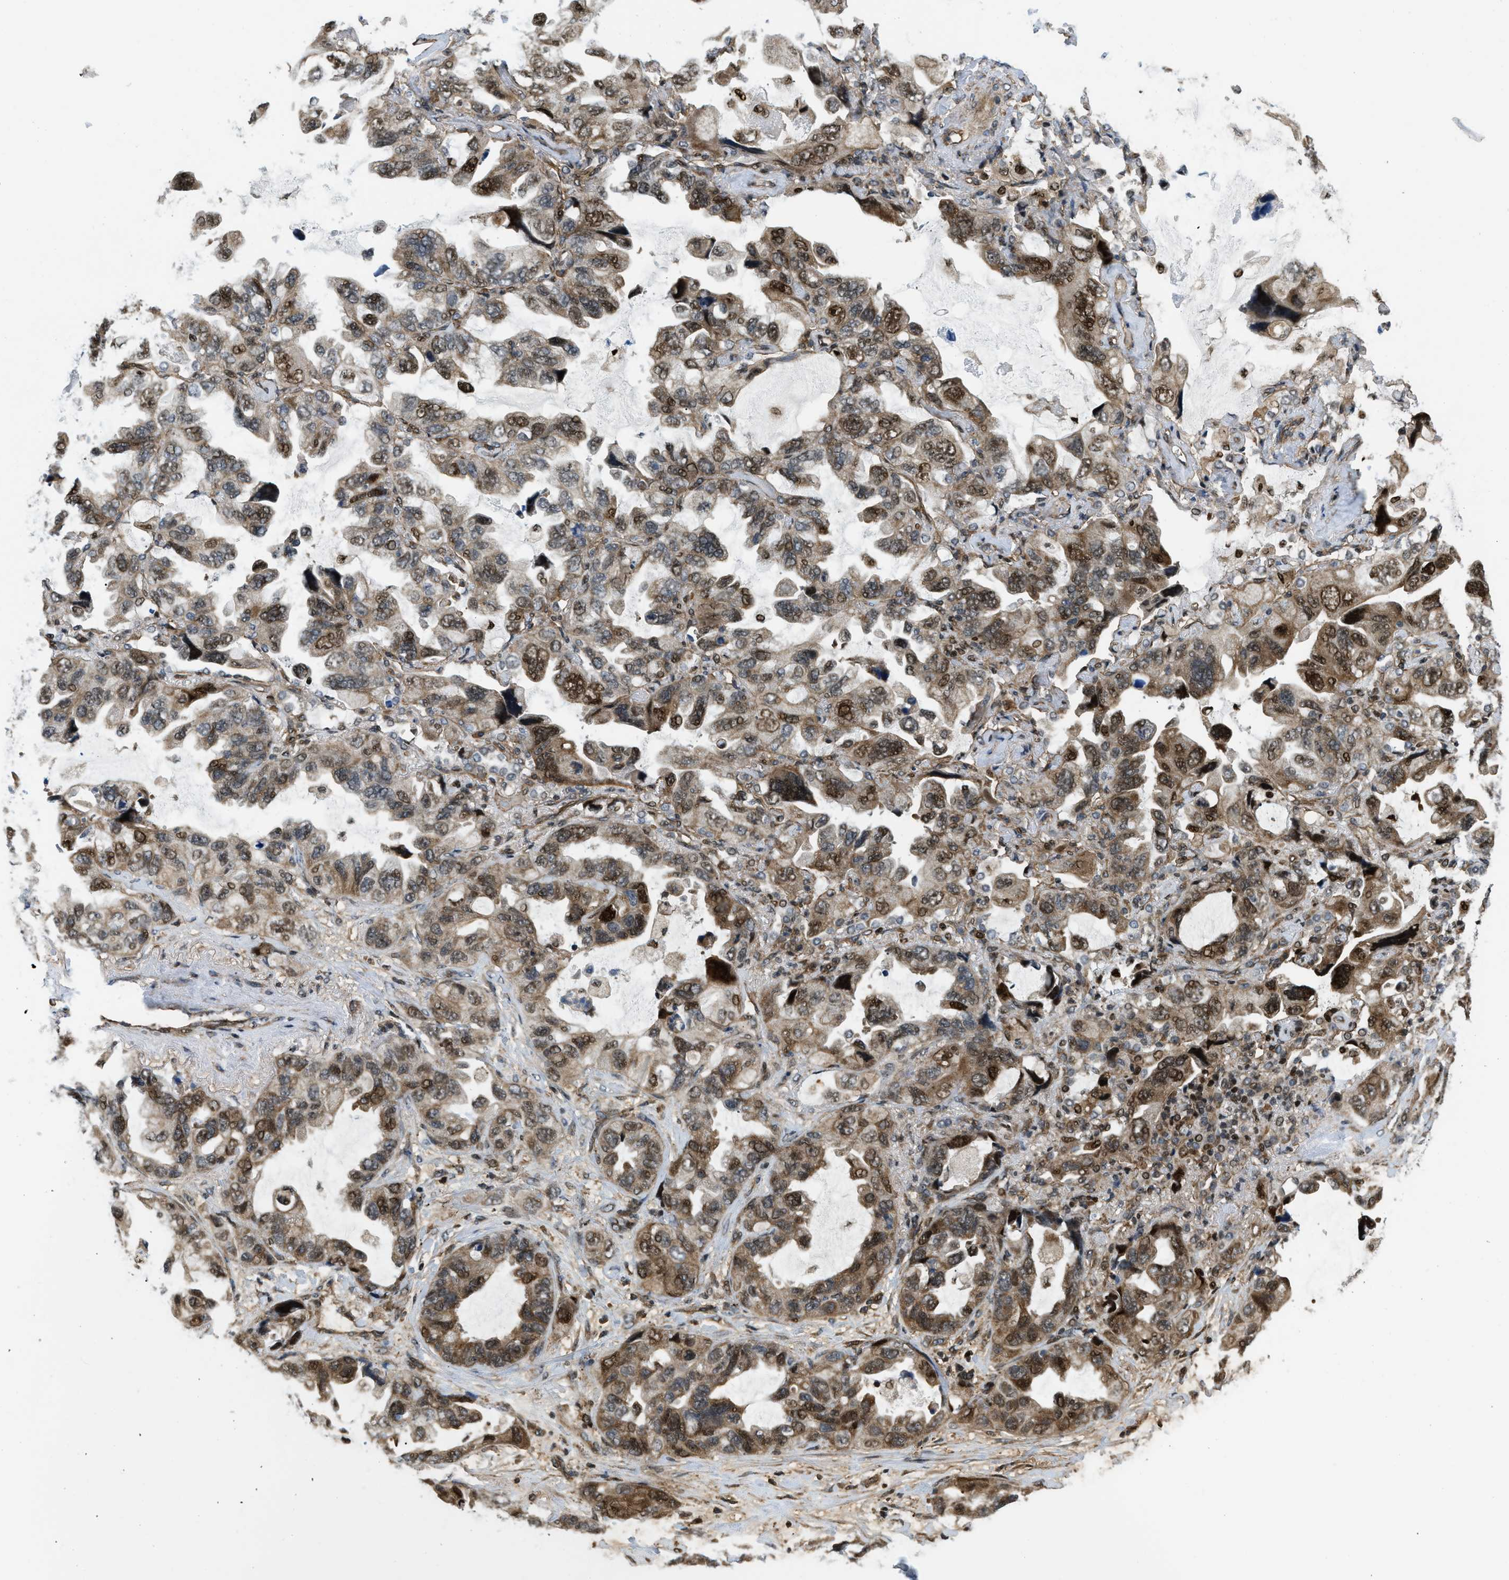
{"staining": {"intensity": "moderate", "quantity": ">75%", "location": "cytoplasmic/membranous,nuclear"}, "tissue": "lung cancer", "cell_type": "Tumor cells", "image_type": "cancer", "snomed": [{"axis": "morphology", "description": "Squamous cell carcinoma, NOS"}, {"axis": "topography", "description": "Lung"}], "caption": "High-power microscopy captured an immunohistochemistry histopathology image of lung cancer, revealing moderate cytoplasmic/membranous and nuclear positivity in about >75% of tumor cells.", "gene": "LTA4H", "patient": {"sex": "female", "age": 73}}